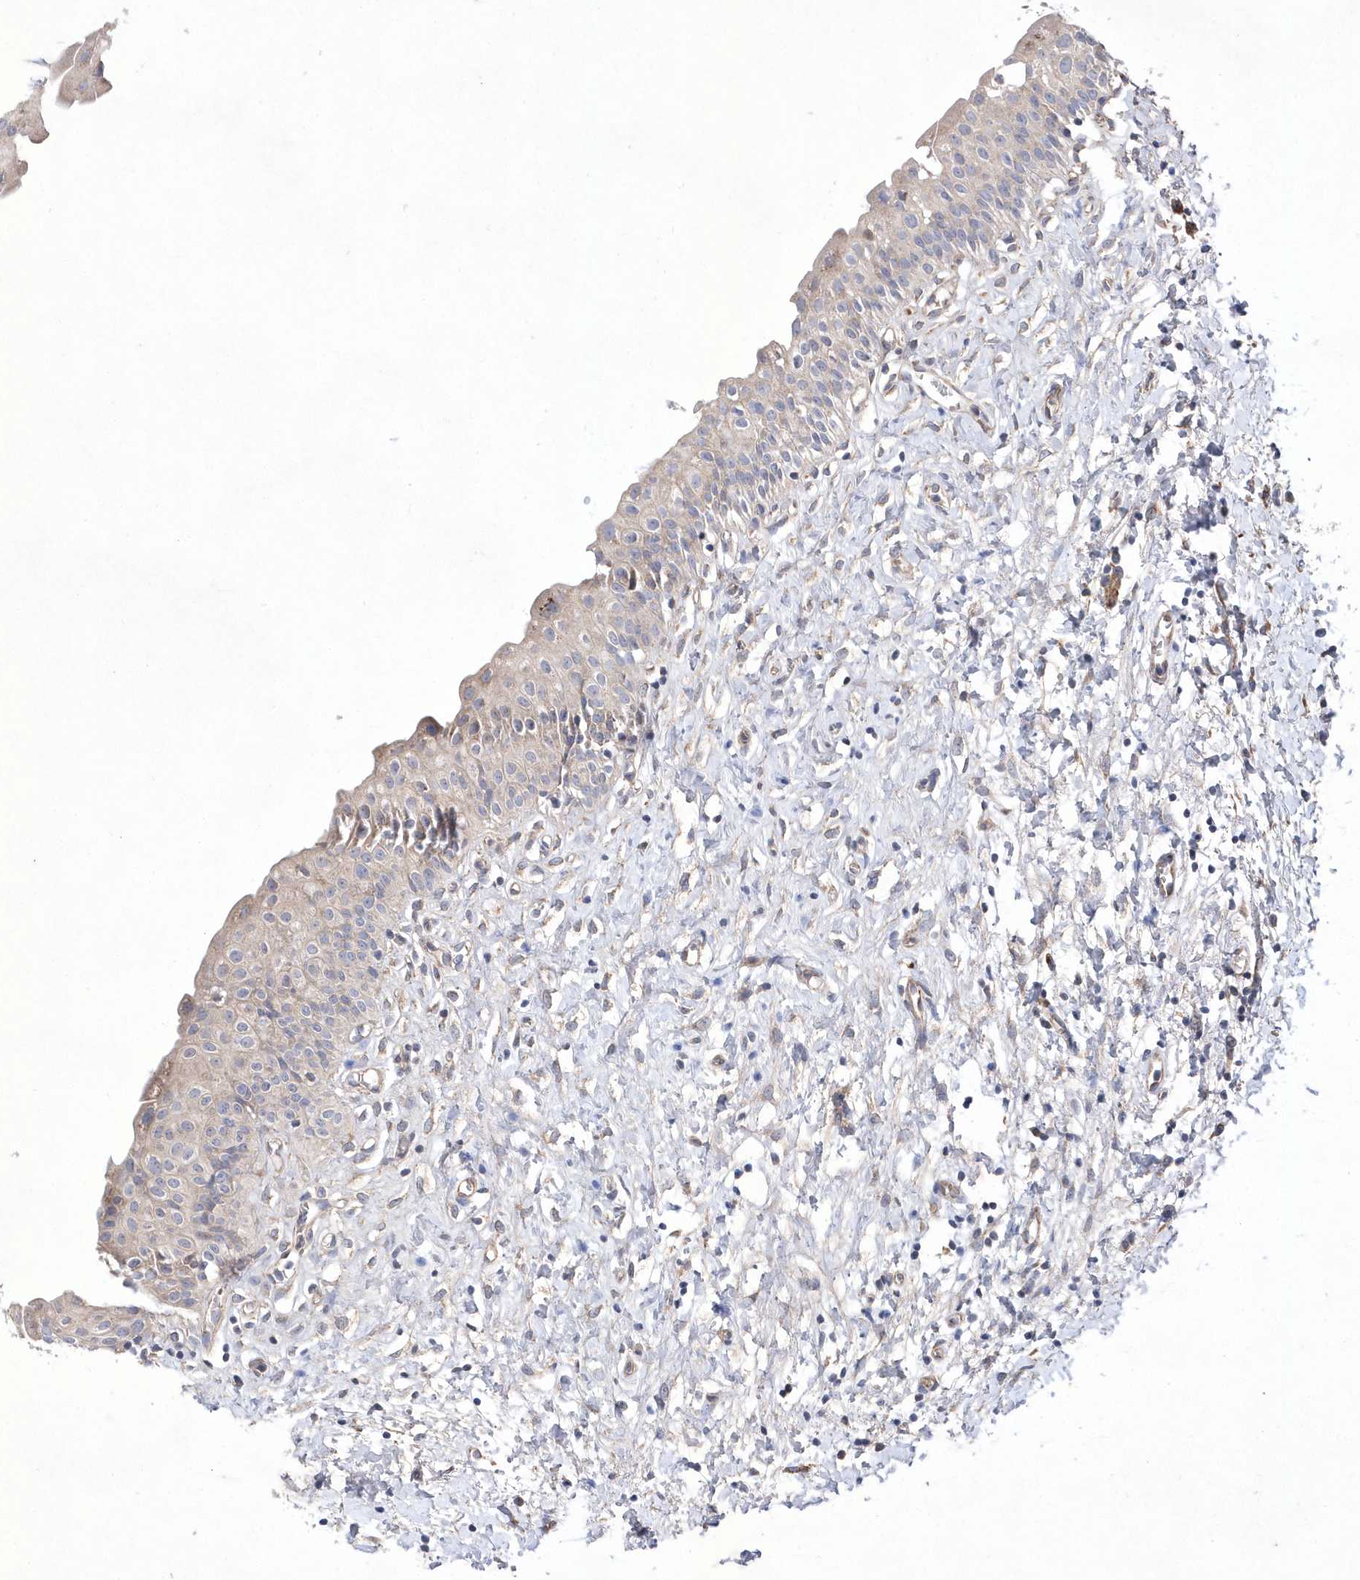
{"staining": {"intensity": "weak", "quantity": "<25%", "location": "cytoplasmic/membranous"}, "tissue": "urinary bladder", "cell_type": "Urothelial cells", "image_type": "normal", "snomed": [{"axis": "morphology", "description": "Normal tissue, NOS"}, {"axis": "topography", "description": "Urinary bladder"}], "caption": "An image of human urinary bladder is negative for staining in urothelial cells. Nuclei are stained in blue.", "gene": "METTL8", "patient": {"sex": "male", "age": 51}}